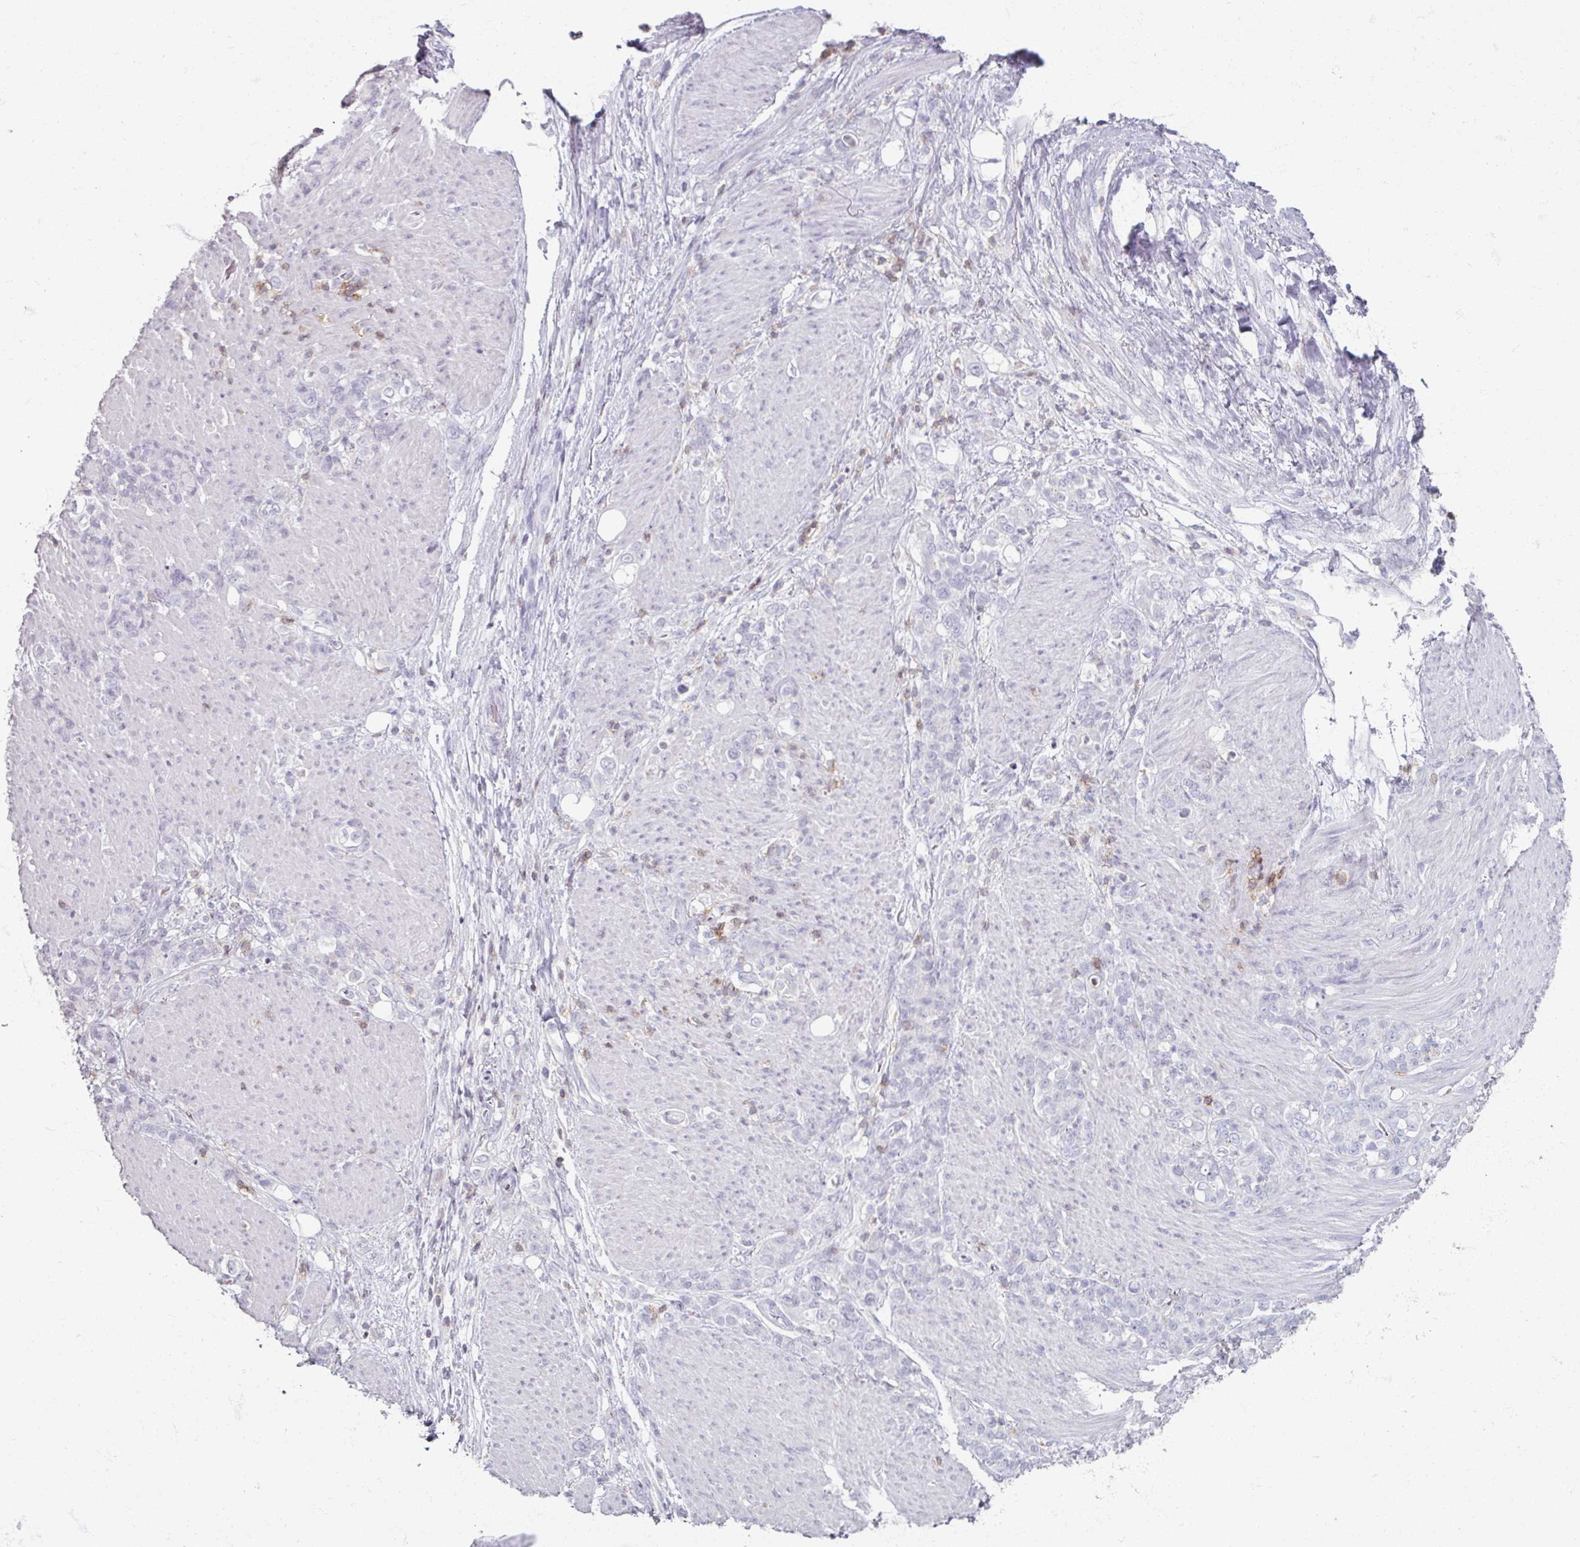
{"staining": {"intensity": "negative", "quantity": "none", "location": "none"}, "tissue": "stomach cancer", "cell_type": "Tumor cells", "image_type": "cancer", "snomed": [{"axis": "morphology", "description": "Adenocarcinoma, NOS"}, {"axis": "topography", "description": "Stomach"}], "caption": "Tumor cells are negative for brown protein staining in adenocarcinoma (stomach).", "gene": "PTPRC", "patient": {"sex": "female", "age": 79}}